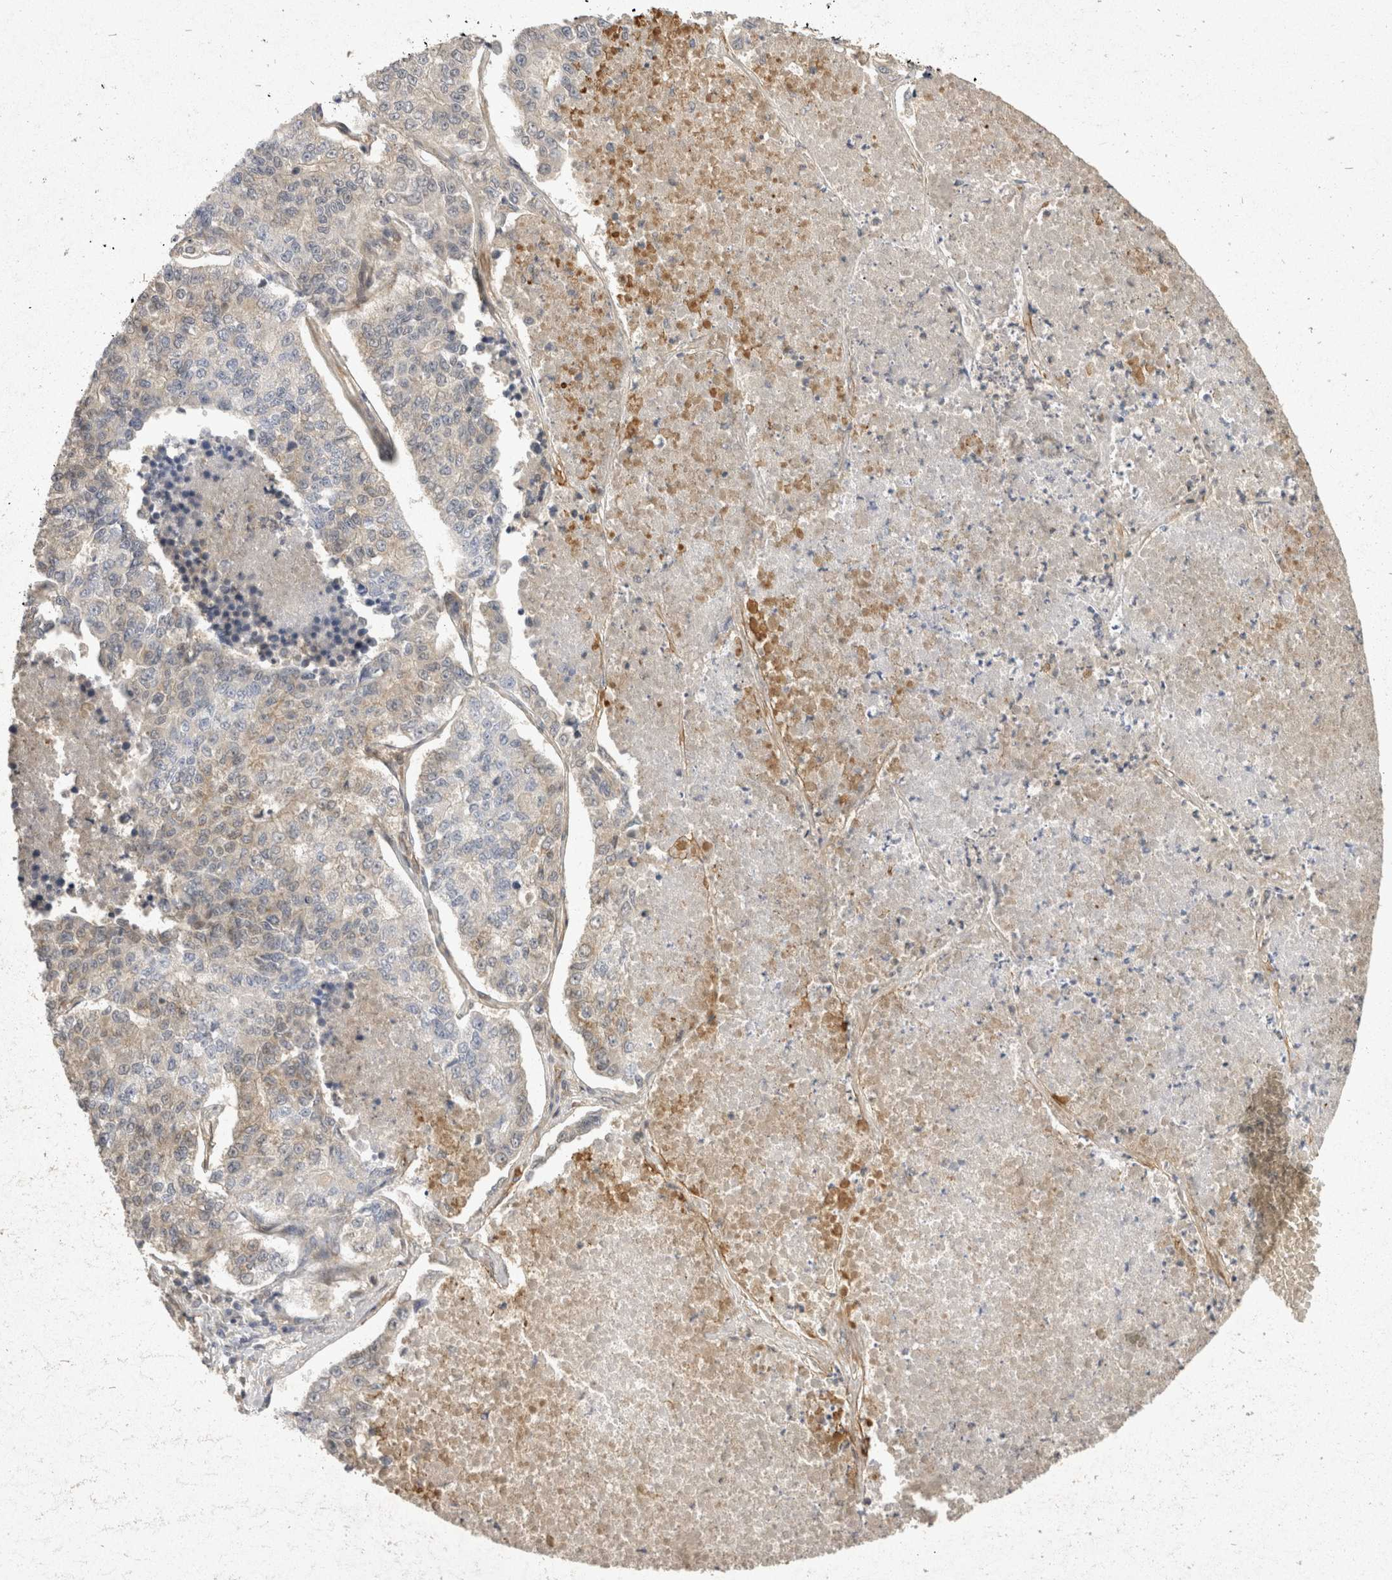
{"staining": {"intensity": "weak", "quantity": "<25%", "location": "cytoplasmic/membranous"}, "tissue": "lung cancer", "cell_type": "Tumor cells", "image_type": "cancer", "snomed": [{"axis": "morphology", "description": "Adenocarcinoma, NOS"}, {"axis": "topography", "description": "Lung"}], "caption": "This micrograph is of adenocarcinoma (lung) stained with immunohistochemistry to label a protein in brown with the nuclei are counter-stained blue. There is no expression in tumor cells. (DAB (3,3'-diaminobenzidine) IHC visualized using brightfield microscopy, high magnification).", "gene": "EIF4G3", "patient": {"sex": "male", "age": 49}}